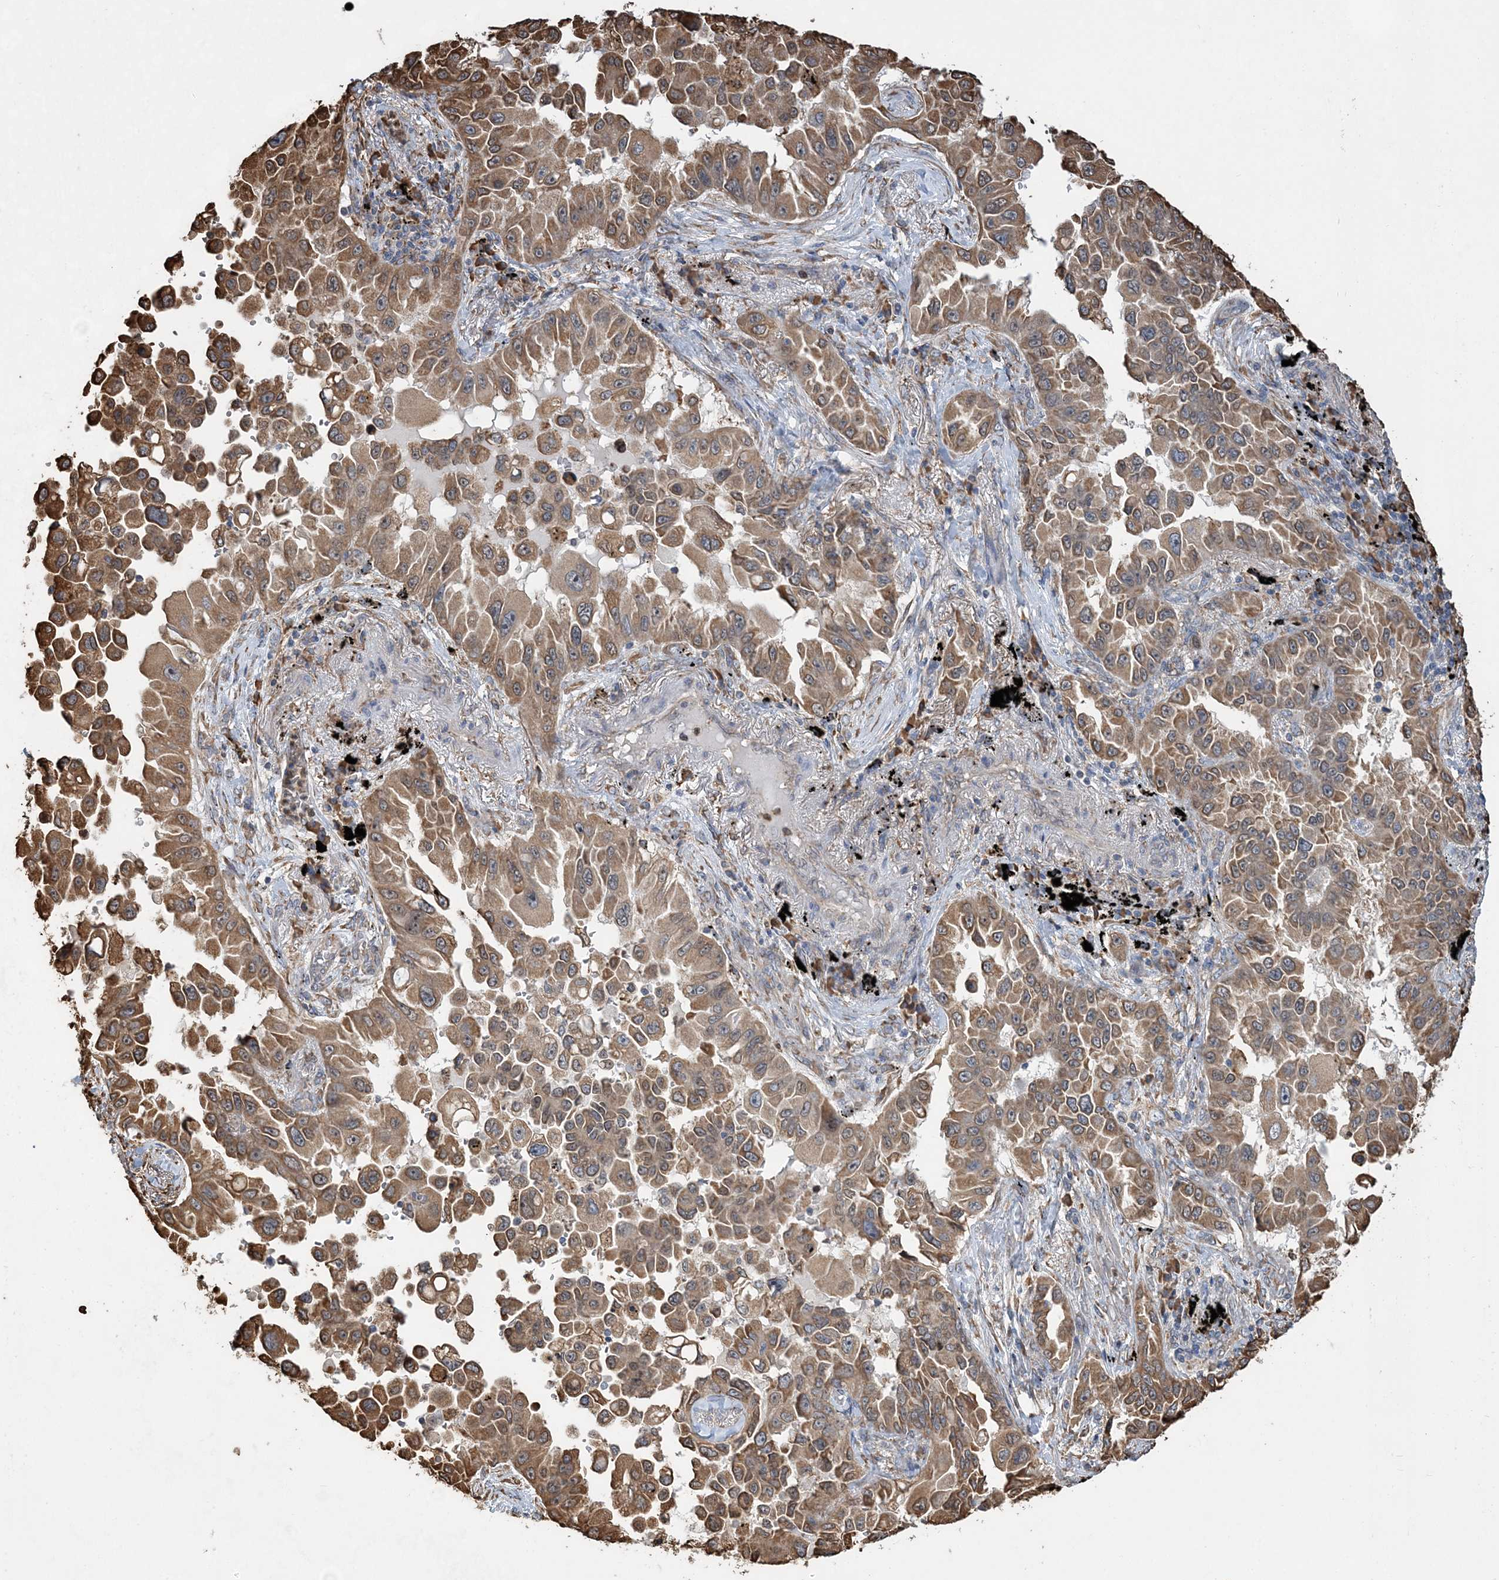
{"staining": {"intensity": "moderate", "quantity": ">75%", "location": "cytoplasmic/membranous"}, "tissue": "lung cancer", "cell_type": "Tumor cells", "image_type": "cancer", "snomed": [{"axis": "morphology", "description": "Adenocarcinoma, NOS"}, {"axis": "topography", "description": "Lung"}], "caption": "DAB (3,3'-diaminobenzidine) immunohistochemical staining of human lung cancer (adenocarcinoma) exhibits moderate cytoplasmic/membranous protein expression in about >75% of tumor cells. (DAB IHC, brown staining for protein, blue staining for nuclei).", "gene": "WDR12", "patient": {"sex": "female", "age": 67}}